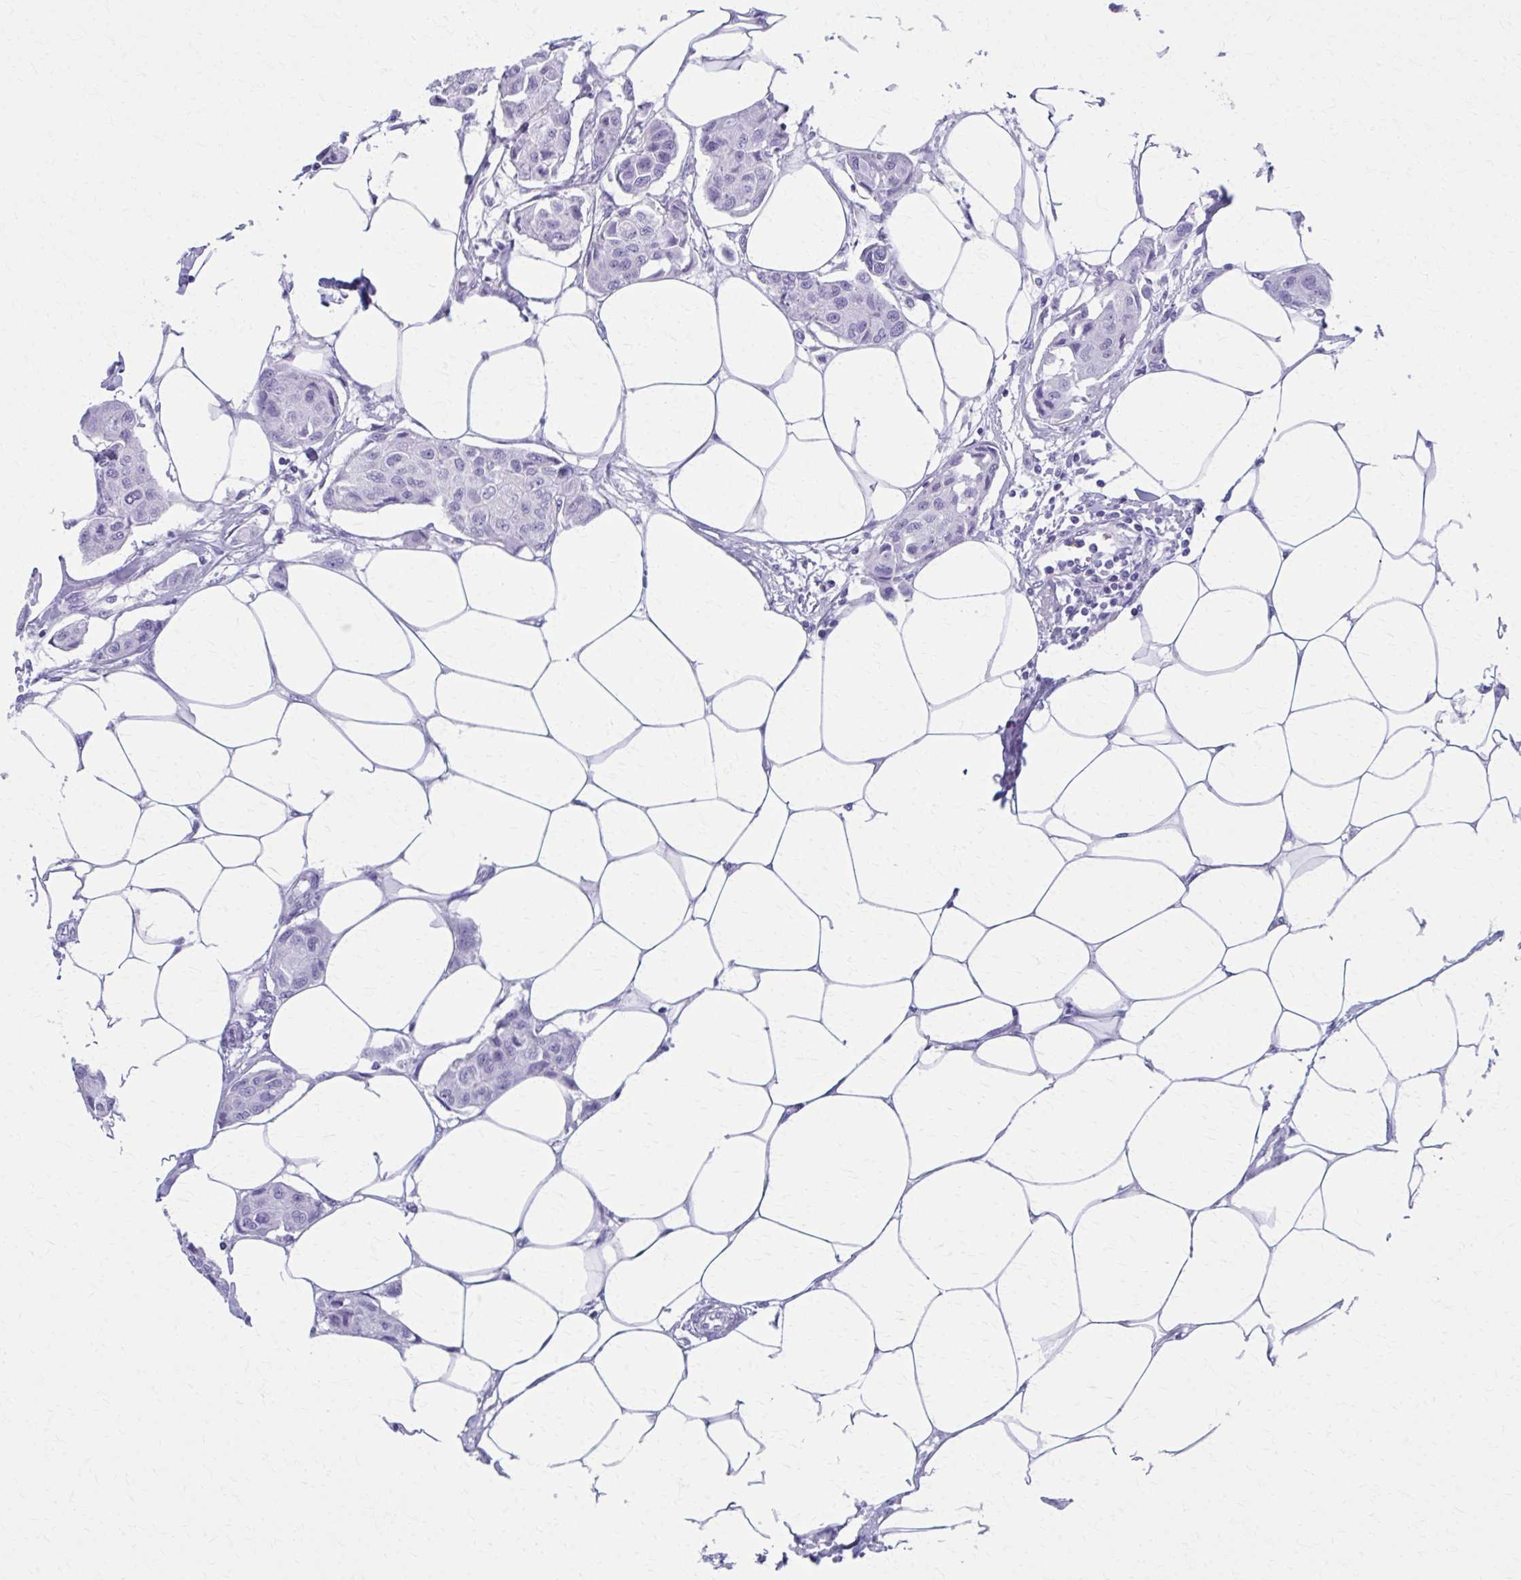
{"staining": {"intensity": "negative", "quantity": "none", "location": "none"}, "tissue": "breast cancer", "cell_type": "Tumor cells", "image_type": "cancer", "snomed": [{"axis": "morphology", "description": "Duct carcinoma"}, {"axis": "topography", "description": "Breast"}, {"axis": "topography", "description": "Lymph node"}], "caption": "Breast cancer (intraductal carcinoma) was stained to show a protein in brown. There is no significant positivity in tumor cells.", "gene": "MPLKIP", "patient": {"sex": "female", "age": 80}}